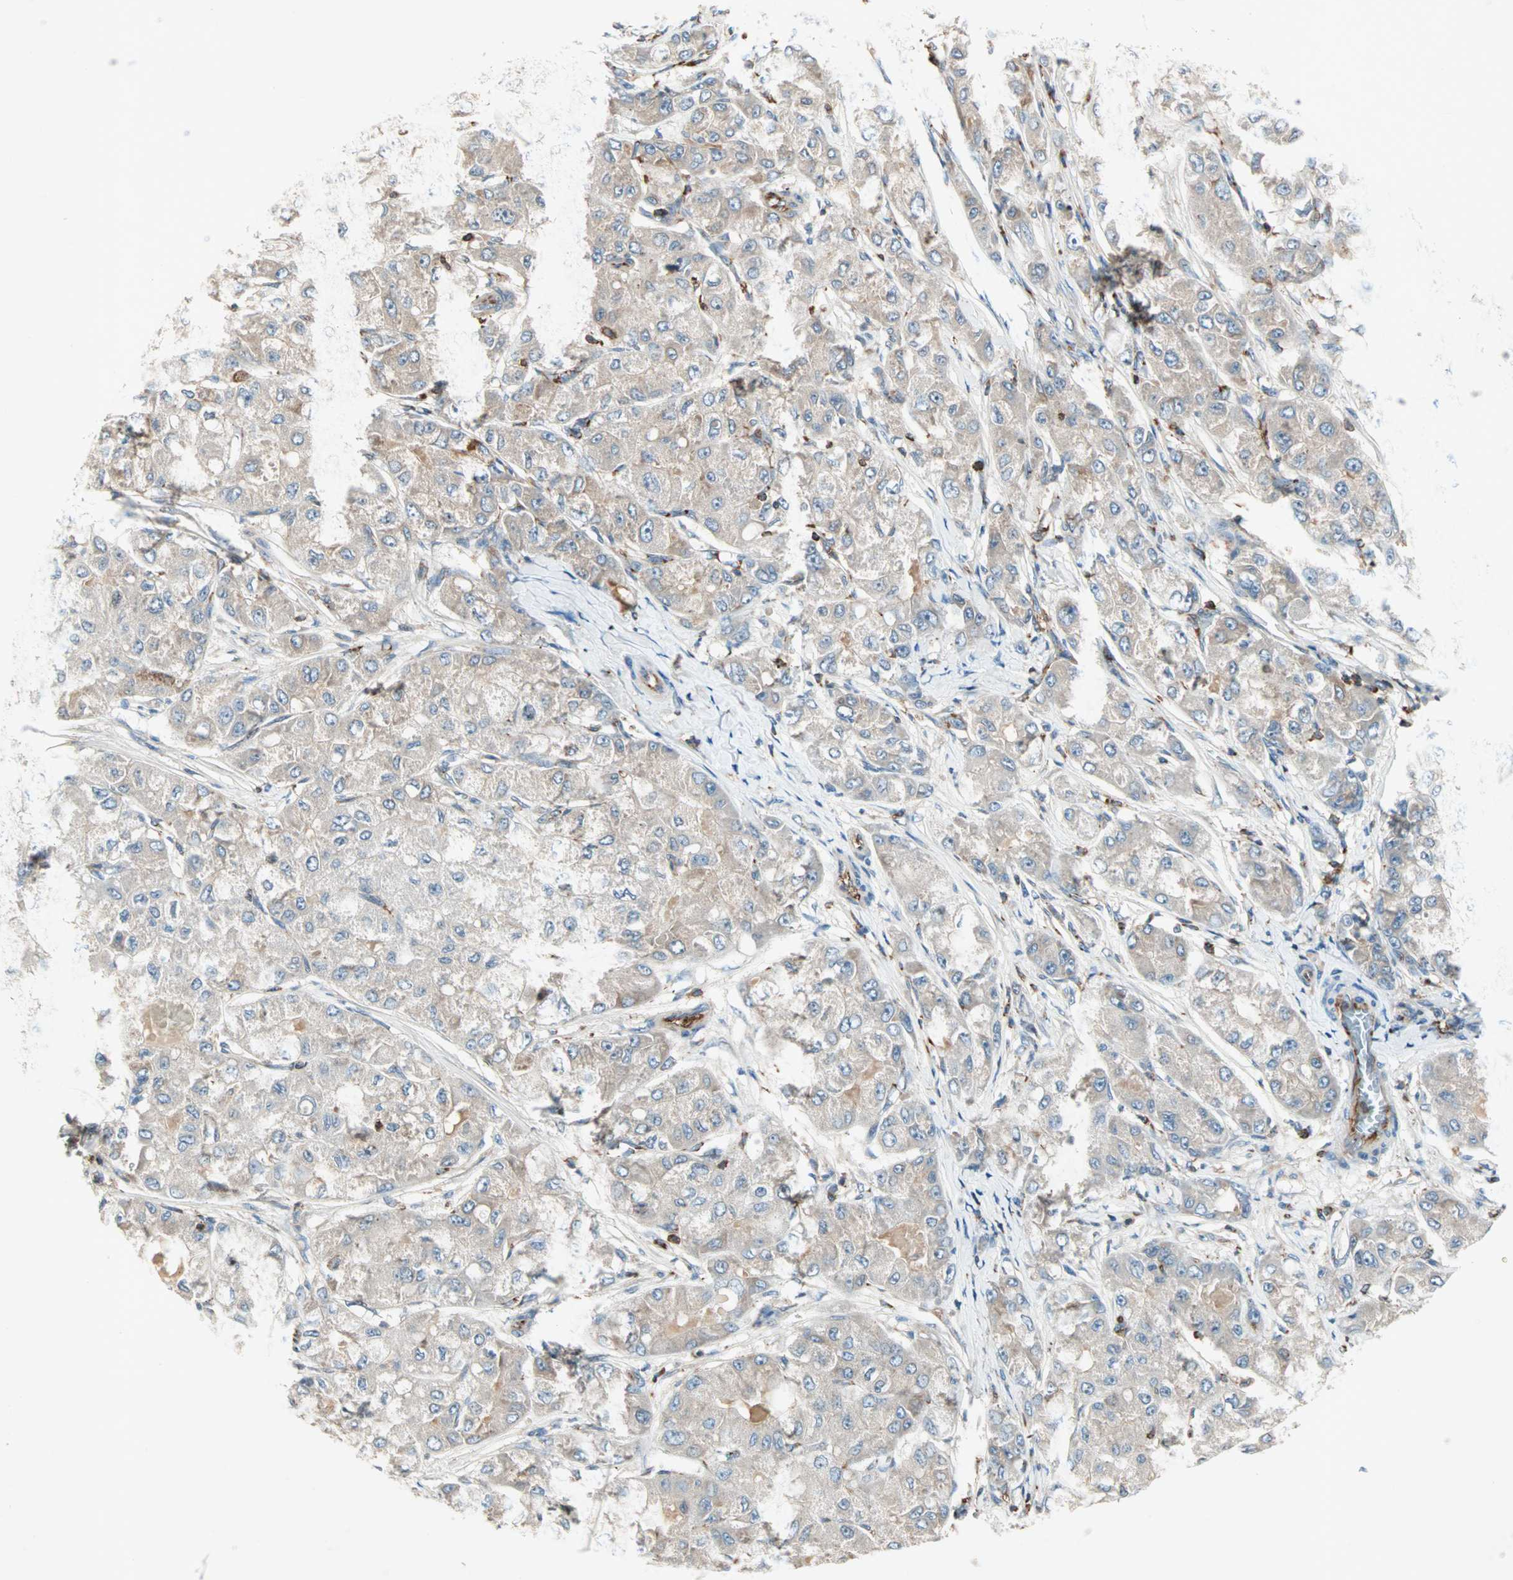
{"staining": {"intensity": "weak", "quantity": ">75%", "location": "cytoplasmic/membranous"}, "tissue": "liver cancer", "cell_type": "Tumor cells", "image_type": "cancer", "snomed": [{"axis": "morphology", "description": "Carcinoma, Hepatocellular, NOS"}, {"axis": "topography", "description": "Liver"}], "caption": "Protein analysis of hepatocellular carcinoma (liver) tissue displays weak cytoplasmic/membranous staining in about >75% of tumor cells. The protein is stained brown, and the nuclei are stained in blue (DAB (3,3'-diaminobenzidine) IHC with brightfield microscopy, high magnification).", "gene": "TEC", "patient": {"sex": "male", "age": 80}}